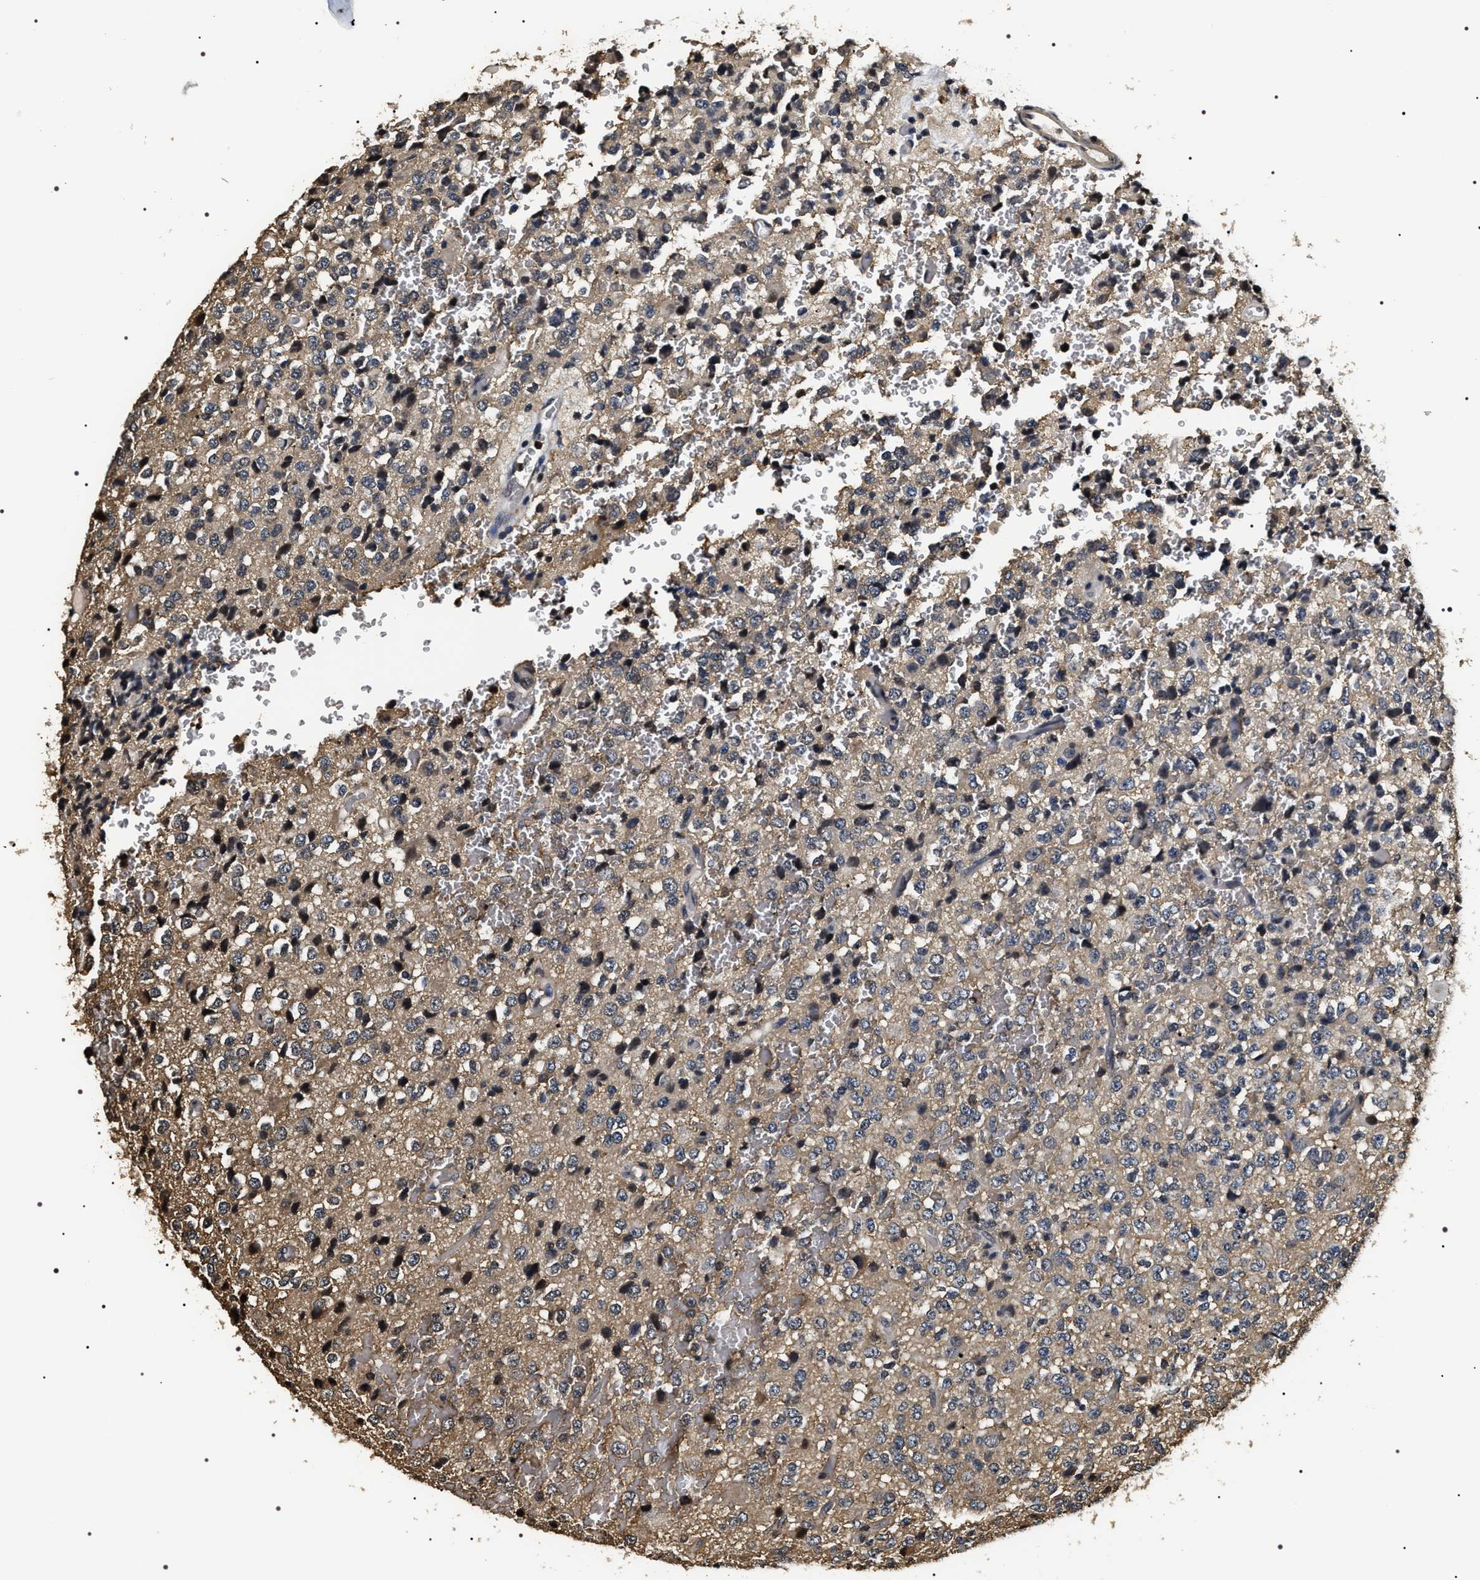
{"staining": {"intensity": "weak", "quantity": "<25%", "location": "cytoplasmic/membranous"}, "tissue": "glioma", "cell_type": "Tumor cells", "image_type": "cancer", "snomed": [{"axis": "morphology", "description": "Glioma, malignant, High grade"}, {"axis": "topography", "description": "pancreas cauda"}], "caption": "High power microscopy histopathology image of an immunohistochemistry (IHC) histopathology image of malignant glioma (high-grade), revealing no significant expression in tumor cells.", "gene": "ARHGAP22", "patient": {"sex": "male", "age": 60}}